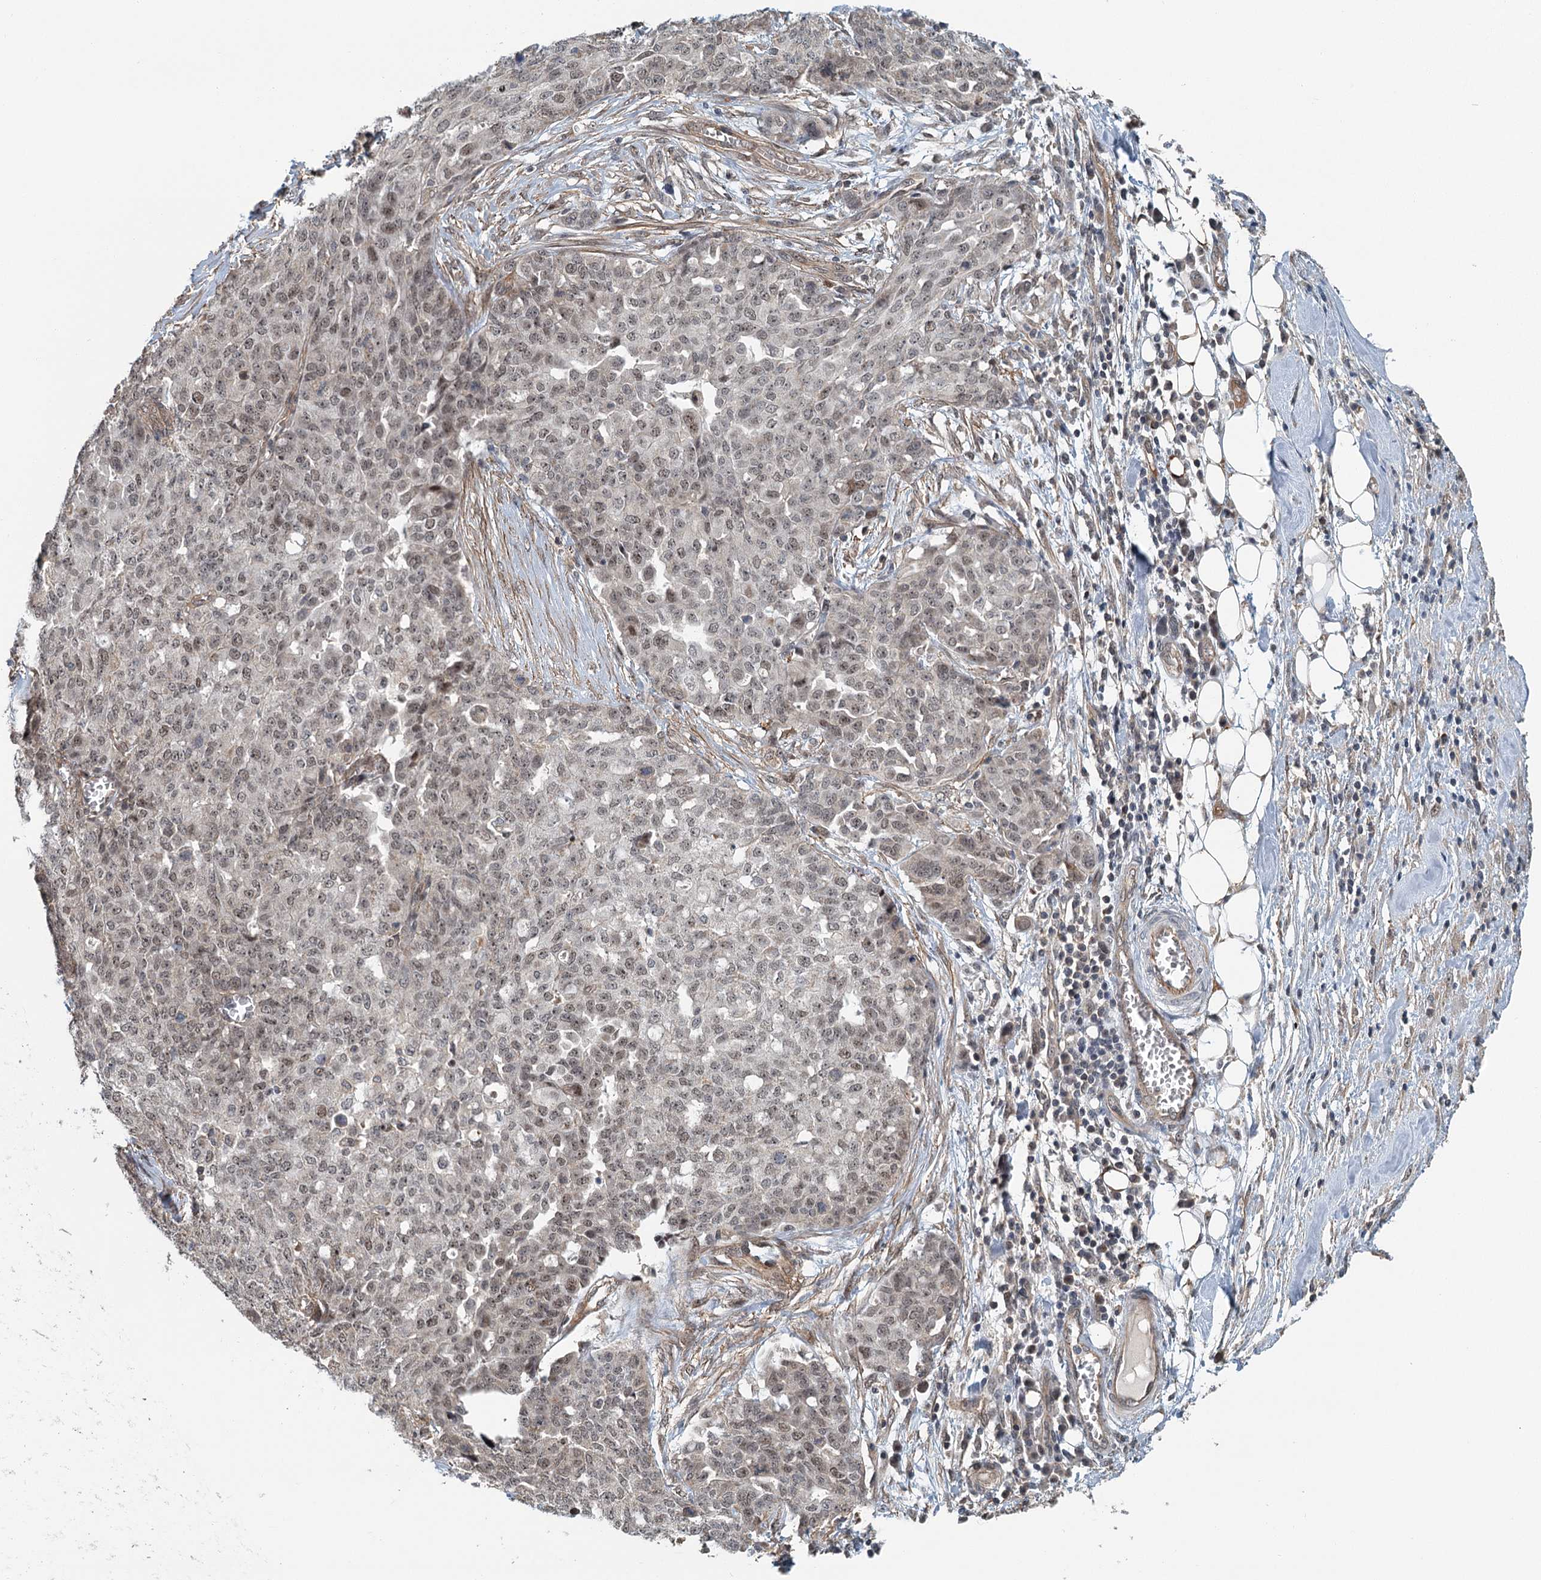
{"staining": {"intensity": "weak", "quantity": ">75%", "location": "nuclear"}, "tissue": "ovarian cancer", "cell_type": "Tumor cells", "image_type": "cancer", "snomed": [{"axis": "morphology", "description": "Cystadenocarcinoma, serous, NOS"}, {"axis": "topography", "description": "Soft tissue"}, {"axis": "topography", "description": "Ovary"}], "caption": "Immunohistochemistry (DAB (3,3'-diaminobenzidine)) staining of ovarian cancer shows weak nuclear protein staining in approximately >75% of tumor cells. The protein of interest is shown in brown color, while the nuclei are stained blue.", "gene": "TAS2R42", "patient": {"sex": "female", "age": 57}}